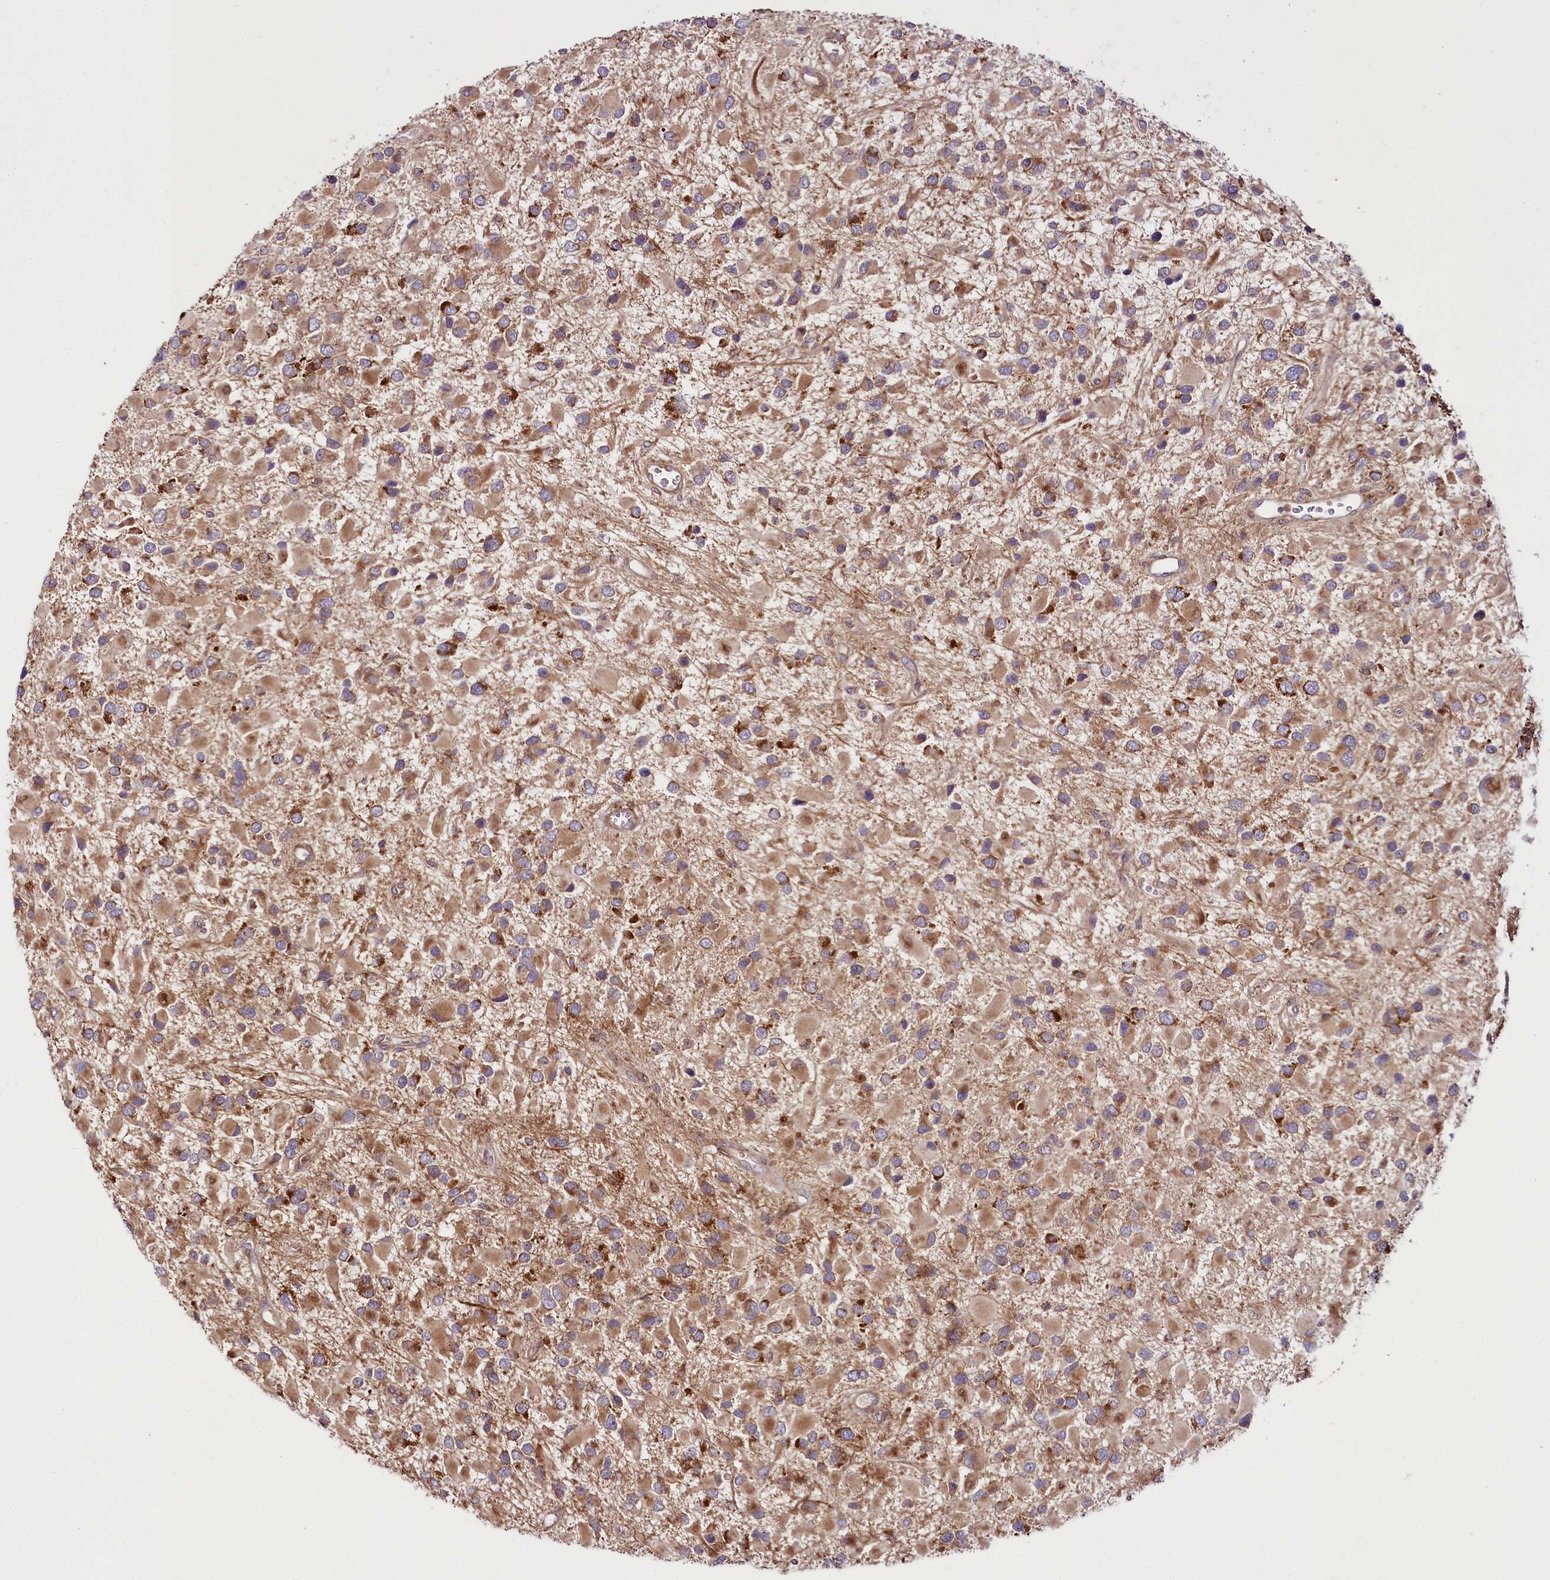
{"staining": {"intensity": "strong", "quantity": "25%-75%", "location": "cytoplasmic/membranous"}, "tissue": "glioma", "cell_type": "Tumor cells", "image_type": "cancer", "snomed": [{"axis": "morphology", "description": "Glioma, malignant, High grade"}, {"axis": "topography", "description": "Brain"}], "caption": "An immunohistochemistry photomicrograph of neoplastic tissue is shown. Protein staining in brown highlights strong cytoplasmic/membranous positivity in malignant glioma (high-grade) within tumor cells.", "gene": "RAB7A", "patient": {"sex": "male", "age": 53}}